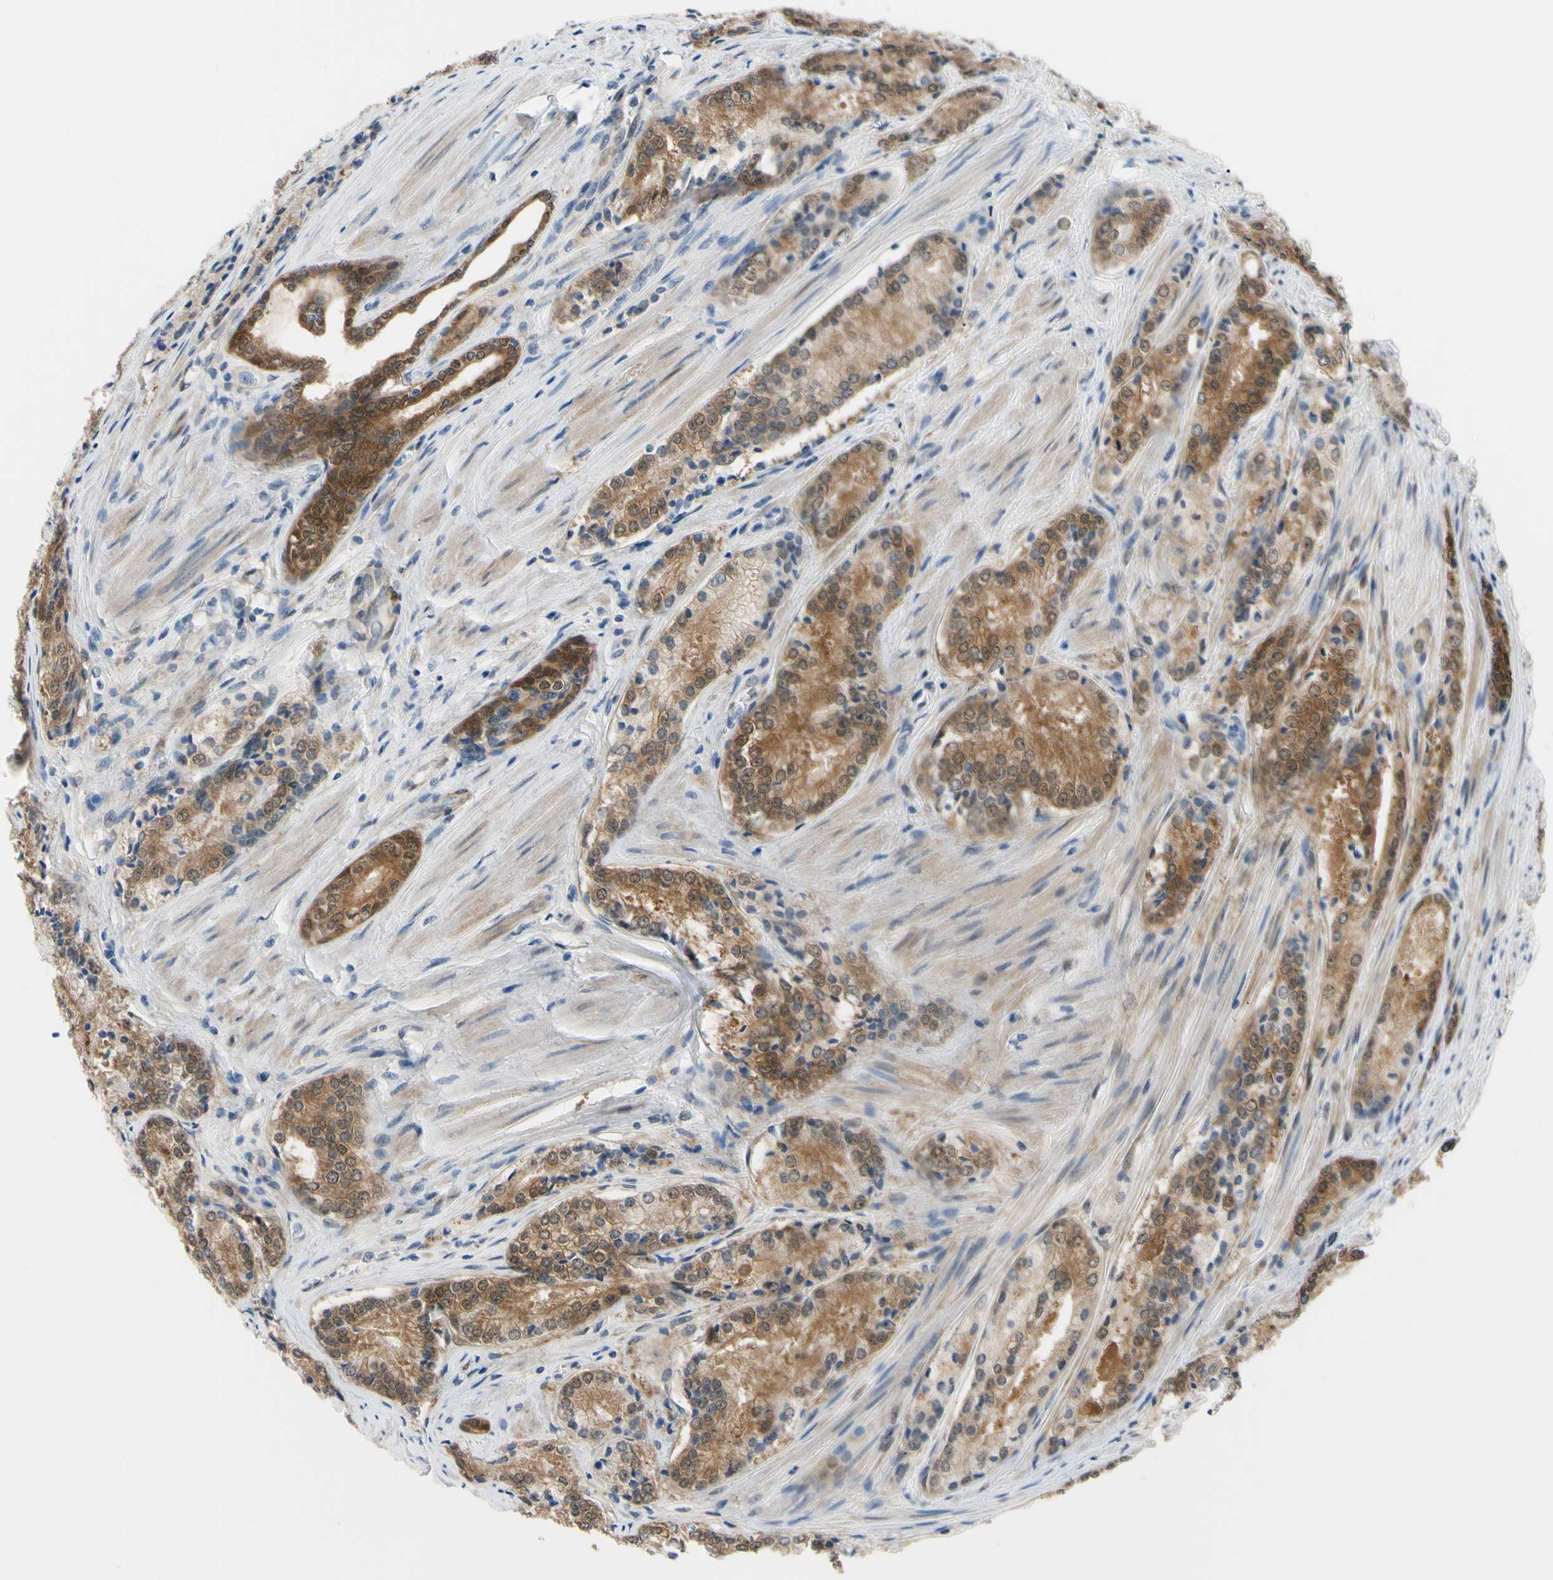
{"staining": {"intensity": "moderate", "quantity": ">75%", "location": "cytoplasmic/membranous"}, "tissue": "prostate cancer", "cell_type": "Tumor cells", "image_type": "cancer", "snomed": [{"axis": "morphology", "description": "Adenocarcinoma, Low grade"}, {"axis": "topography", "description": "Prostate"}], "caption": "The photomicrograph demonstrates staining of prostate cancer (low-grade adenocarcinoma), revealing moderate cytoplasmic/membranous protein expression (brown color) within tumor cells.", "gene": "NOL3", "patient": {"sex": "male", "age": 60}}